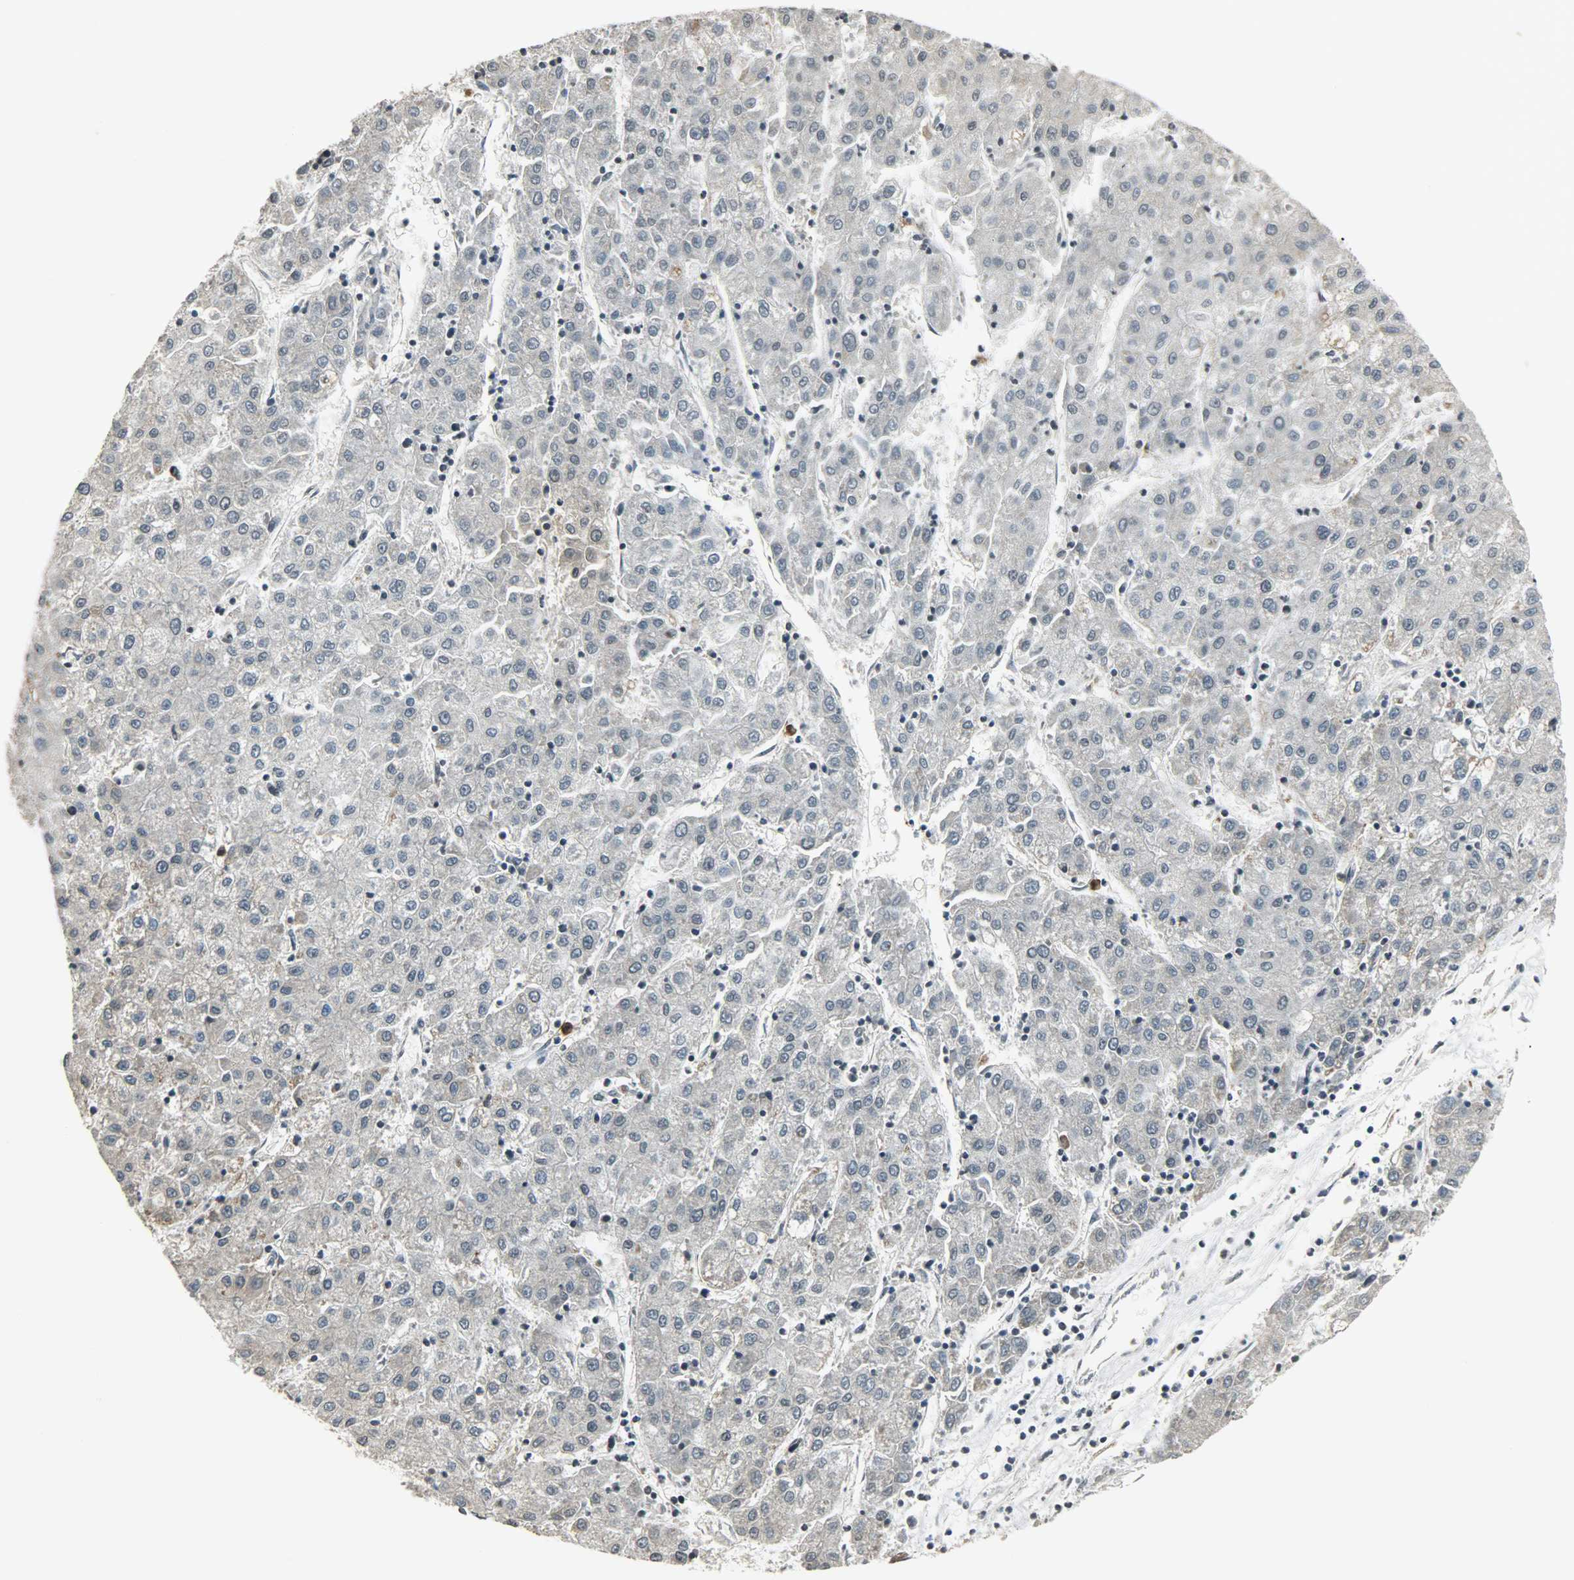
{"staining": {"intensity": "negative", "quantity": "none", "location": "none"}, "tissue": "liver cancer", "cell_type": "Tumor cells", "image_type": "cancer", "snomed": [{"axis": "morphology", "description": "Carcinoma, Hepatocellular, NOS"}, {"axis": "topography", "description": "Liver"}], "caption": "A histopathology image of human liver cancer (hepatocellular carcinoma) is negative for staining in tumor cells.", "gene": "SMARCA5", "patient": {"sex": "male", "age": 72}}